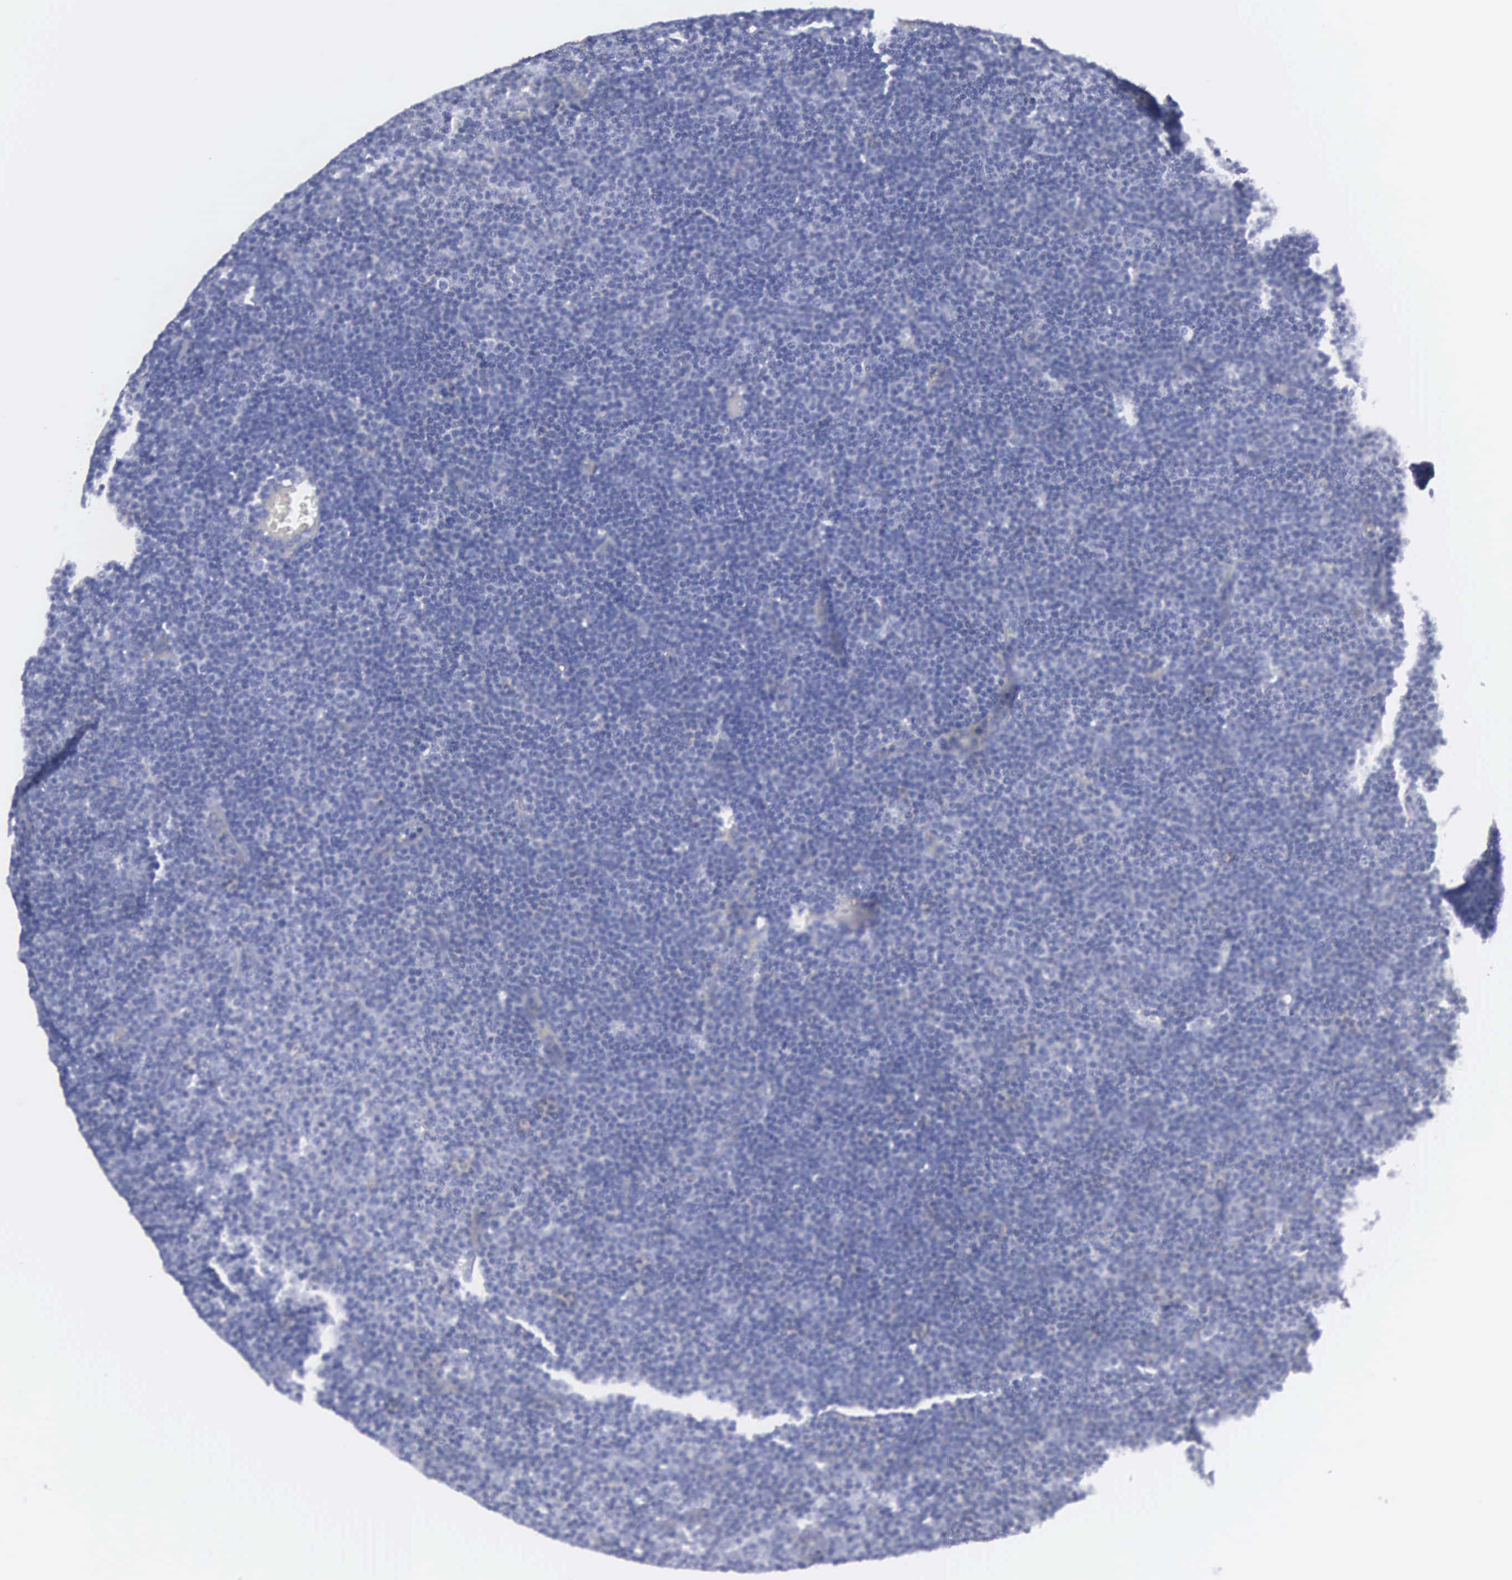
{"staining": {"intensity": "negative", "quantity": "none", "location": "none"}, "tissue": "lymphoma", "cell_type": "Tumor cells", "image_type": "cancer", "snomed": [{"axis": "morphology", "description": "Malignant lymphoma, non-Hodgkin's type, Low grade"}, {"axis": "topography", "description": "Lymph node"}], "caption": "Tumor cells are negative for brown protein staining in lymphoma.", "gene": "CEP170B", "patient": {"sex": "male", "age": 57}}